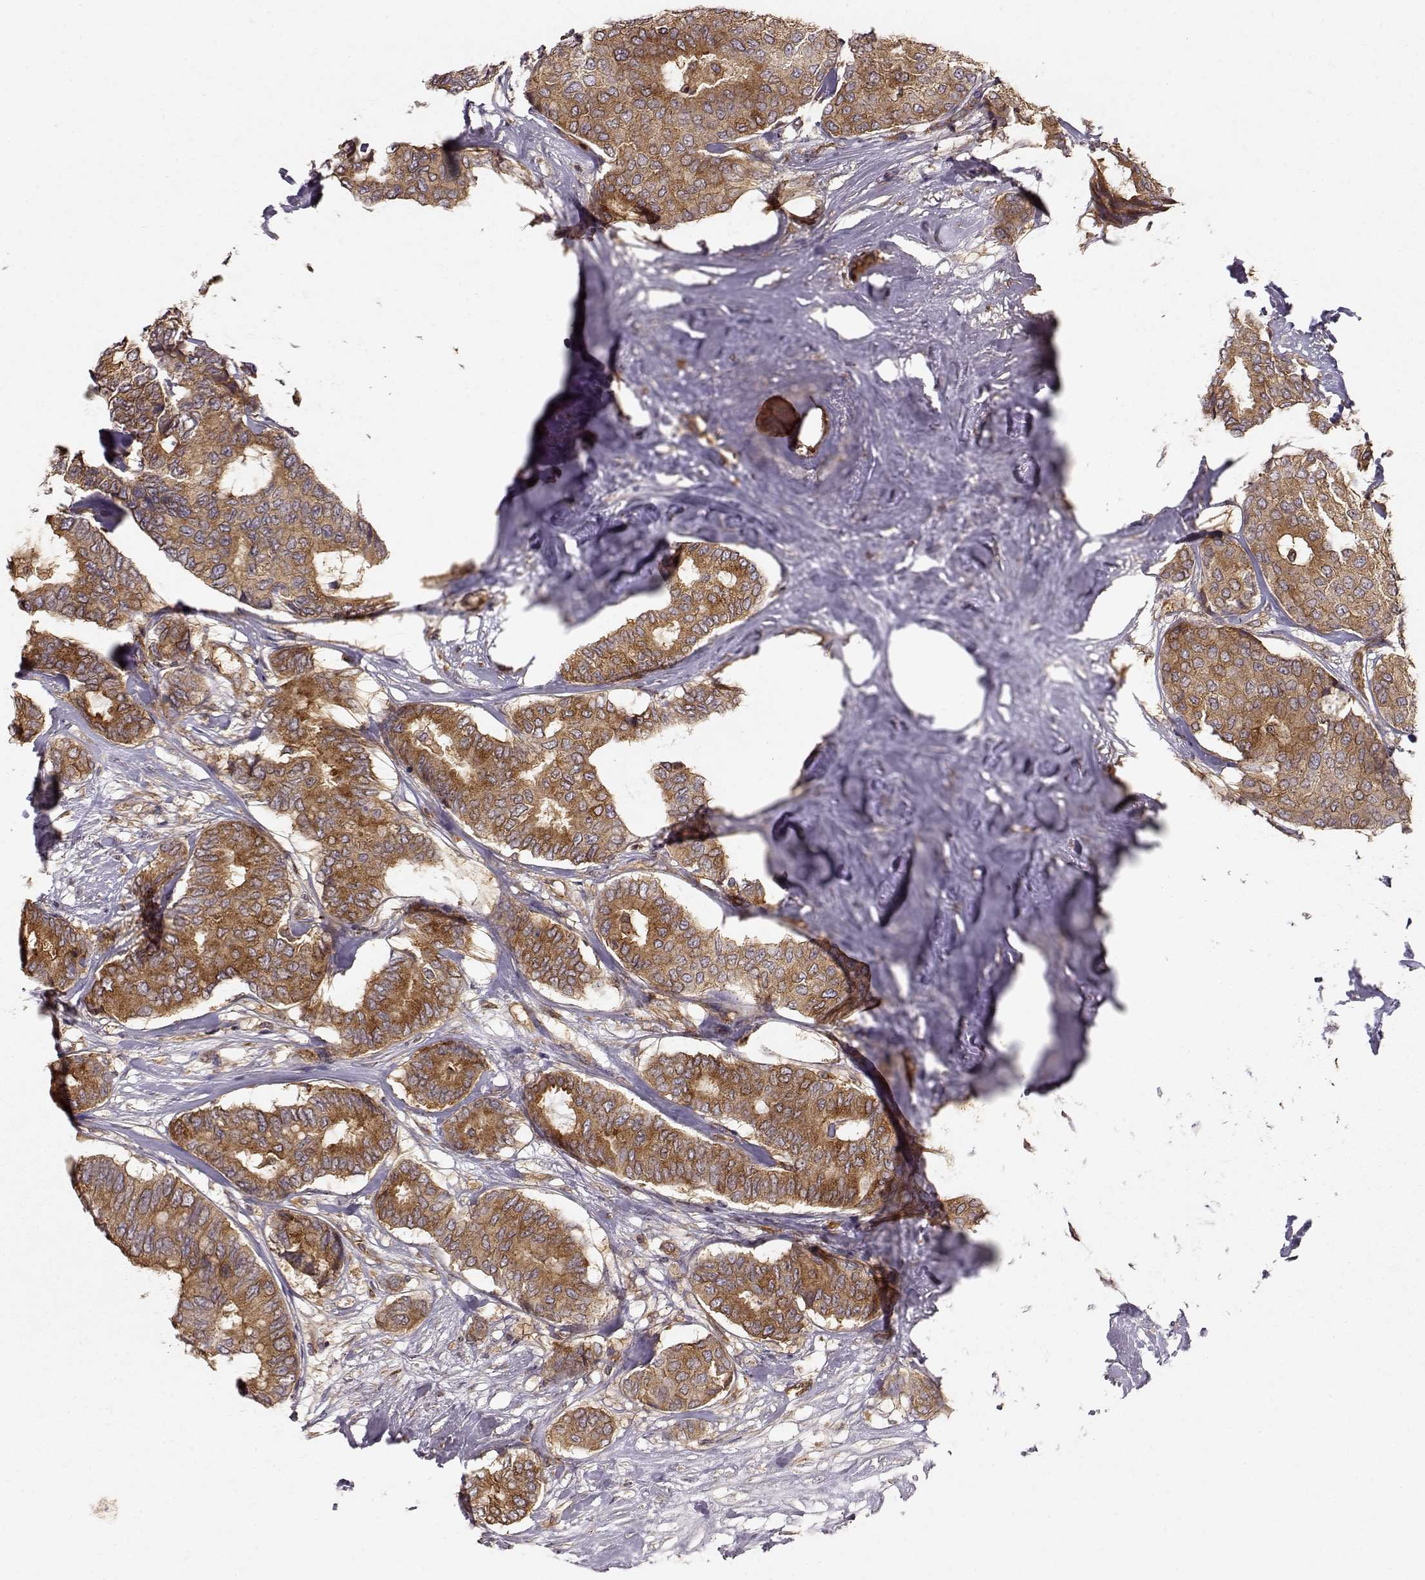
{"staining": {"intensity": "moderate", "quantity": ">75%", "location": "cytoplasmic/membranous"}, "tissue": "breast cancer", "cell_type": "Tumor cells", "image_type": "cancer", "snomed": [{"axis": "morphology", "description": "Duct carcinoma"}, {"axis": "topography", "description": "Breast"}], "caption": "DAB (3,3'-diaminobenzidine) immunohistochemical staining of human breast cancer (infiltrating ductal carcinoma) reveals moderate cytoplasmic/membranous protein staining in about >75% of tumor cells.", "gene": "ARHGEF2", "patient": {"sex": "female", "age": 75}}